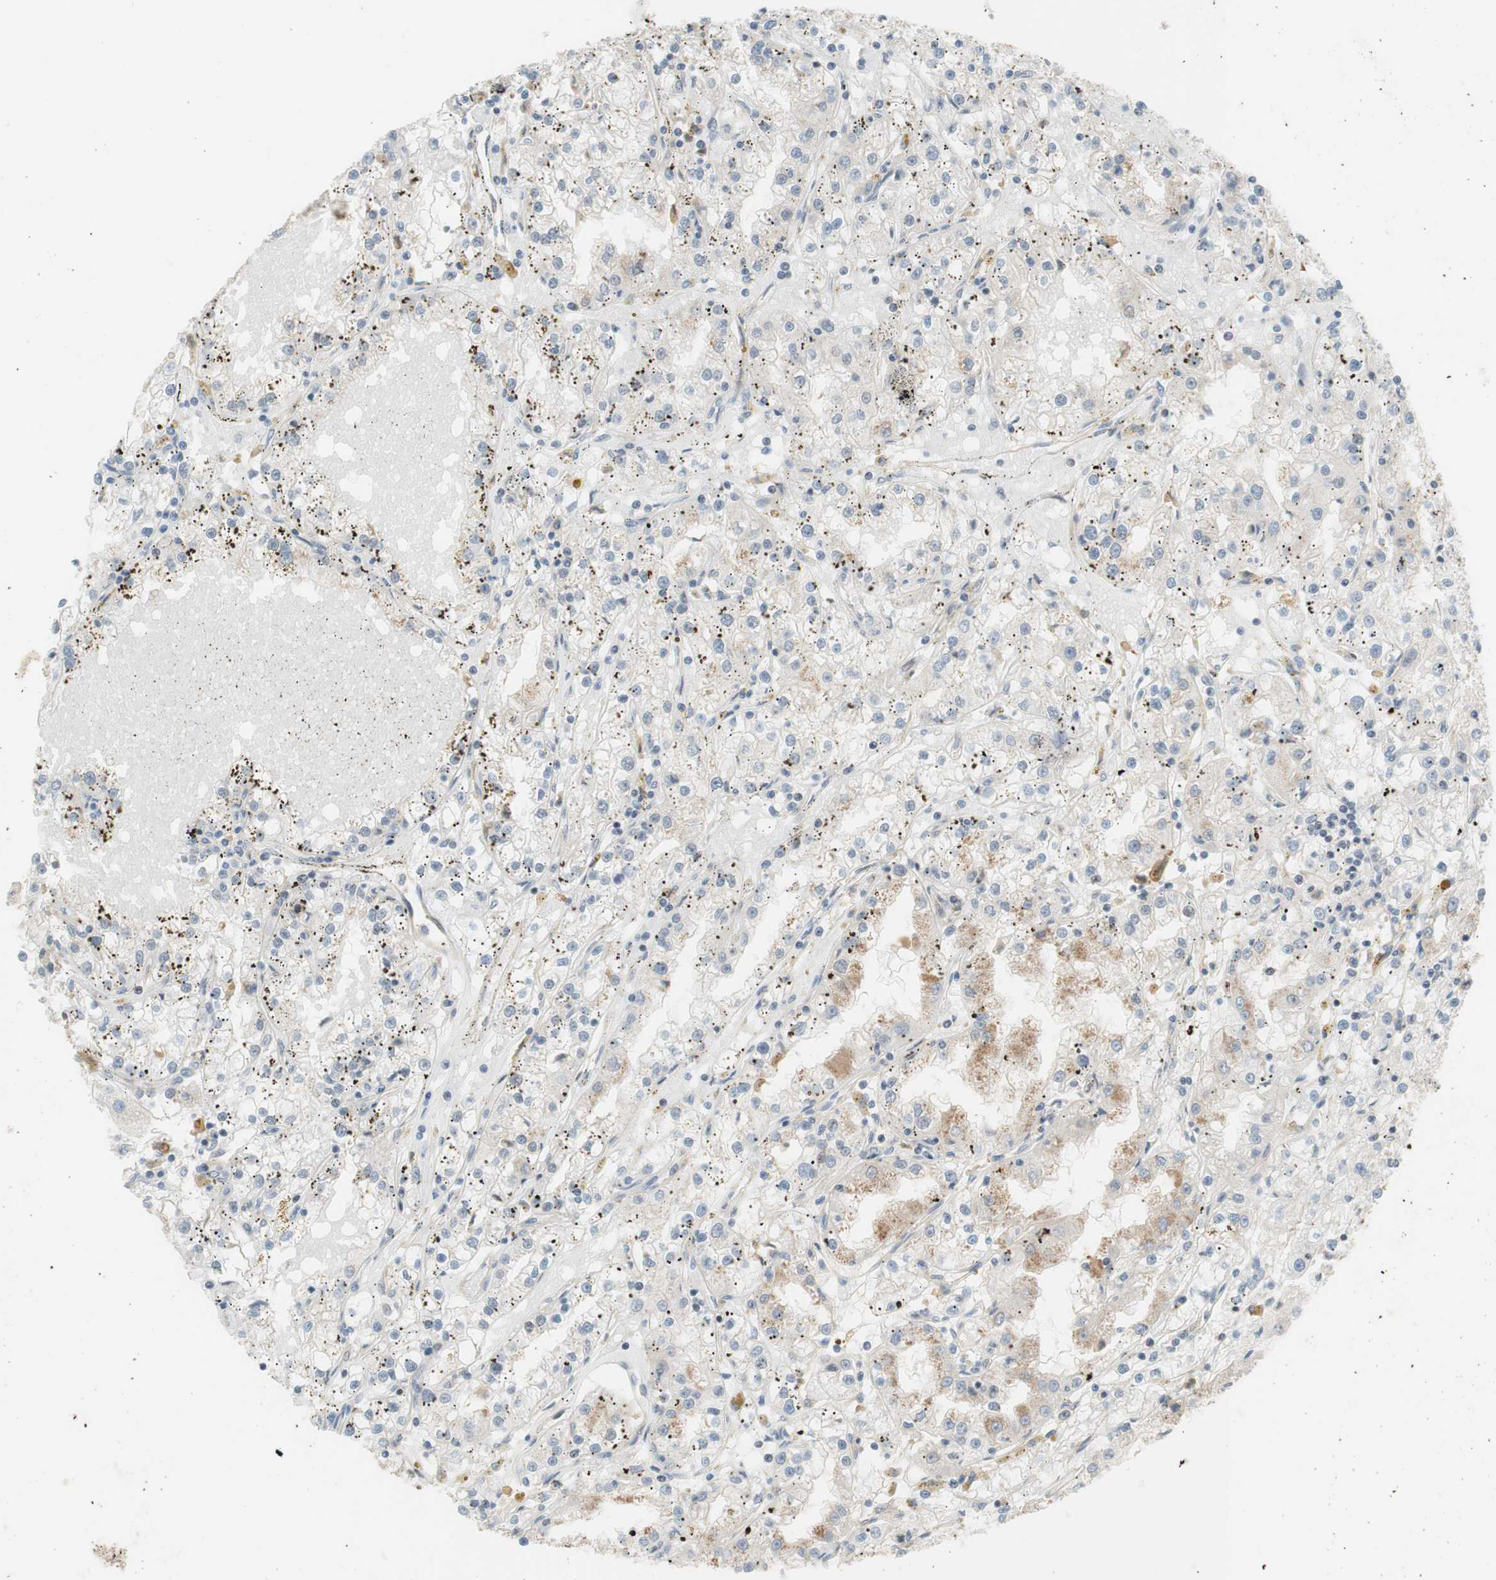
{"staining": {"intensity": "weak", "quantity": "<25%", "location": "cytoplasmic/membranous"}, "tissue": "renal cancer", "cell_type": "Tumor cells", "image_type": "cancer", "snomed": [{"axis": "morphology", "description": "Adenocarcinoma, NOS"}, {"axis": "topography", "description": "Kidney"}], "caption": "Tumor cells are negative for brown protein staining in renal cancer. Brightfield microscopy of IHC stained with DAB (3,3'-diaminobenzidine) (brown) and hematoxylin (blue), captured at high magnification.", "gene": "SUFU", "patient": {"sex": "male", "age": 56}}